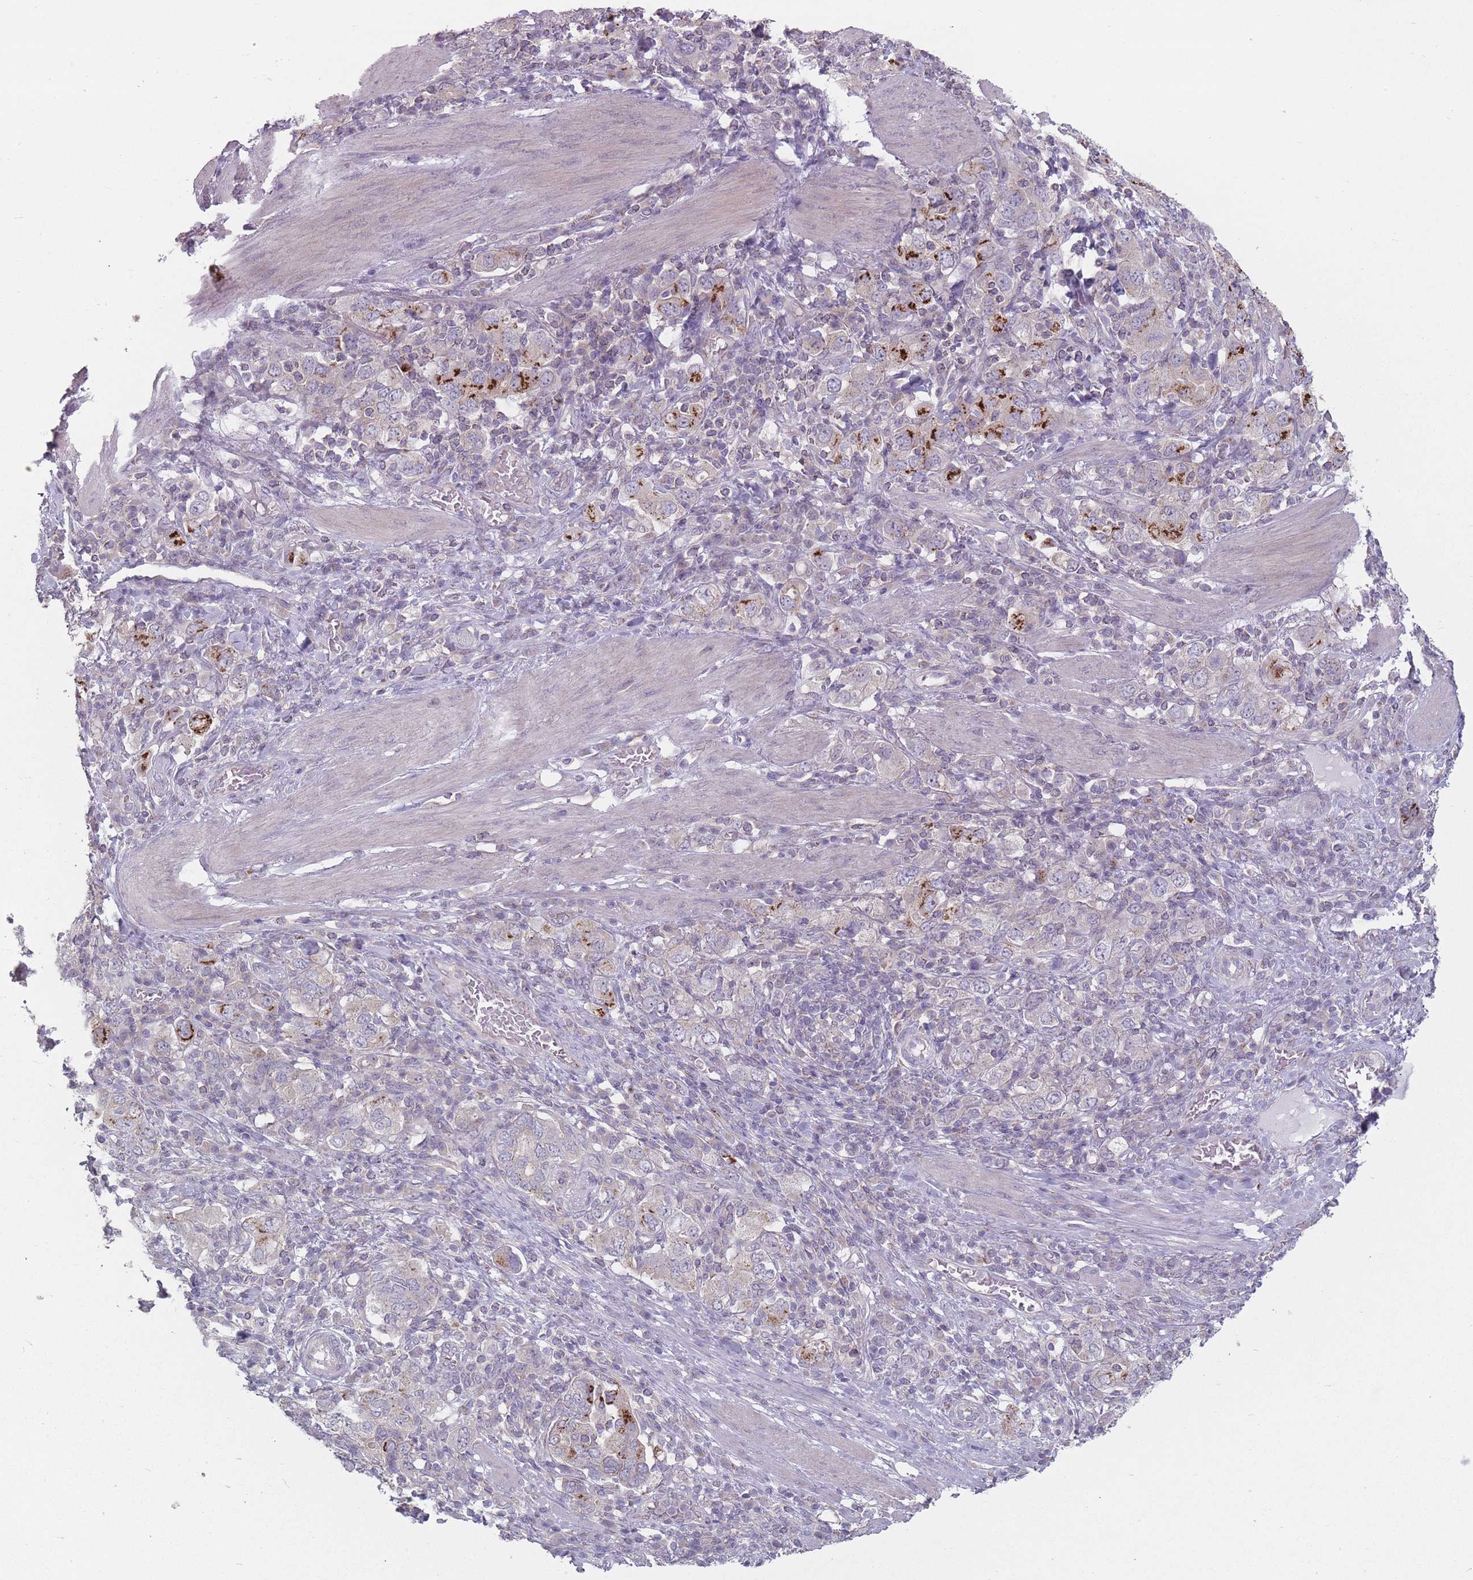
{"staining": {"intensity": "strong", "quantity": "<25%", "location": "cytoplasmic/membranous"}, "tissue": "stomach cancer", "cell_type": "Tumor cells", "image_type": "cancer", "snomed": [{"axis": "morphology", "description": "Adenocarcinoma, NOS"}, {"axis": "topography", "description": "Stomach, upper"}, {"axis": "topography", "description": "Stomach"}], "caption": "Human stomach cancer stained for a protein (brown) displays strong cytoplasmic/membranous positive positivity in approximately <25% of tumor cells.", "gene": "AKAIN1", "patient": {"sex": "male", "age": 62}}